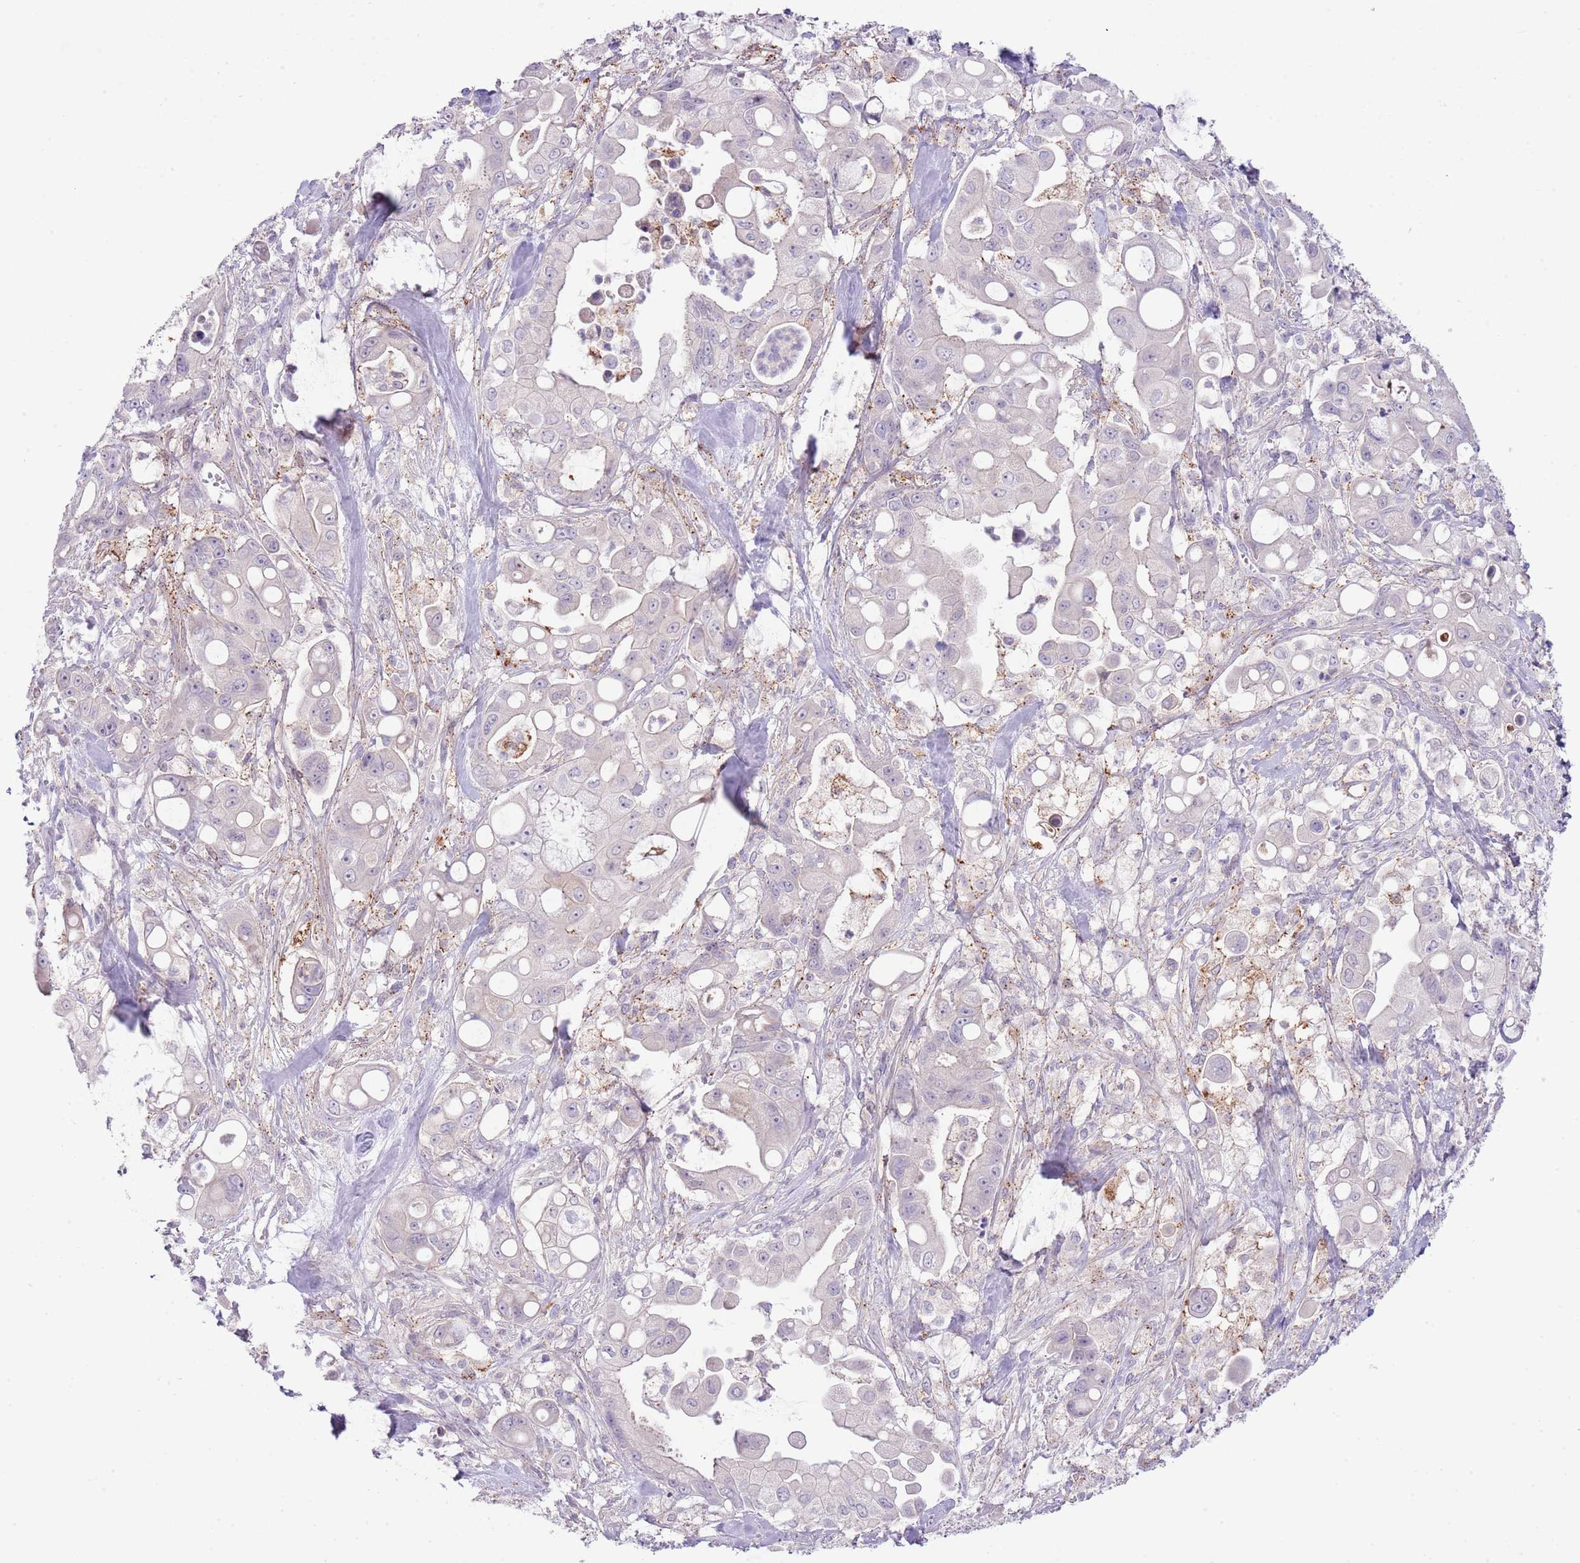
{"staining": {"intensity": "weak", "quantity": "<25%", "location": "cytoplasmic/membranous"}, "tissue": "pancreatic cancer", "cell_type": "Tumor cells", "image_type": "cancer", "snomed": [{"axis": "morphology", "description": "Adenocarcinoma, NOS"}, {"axis": "topography", "description": "Pancreas"}], "caption": "An IHC micrograph of pancreatic cancer is shown. There is no staining in tumor cells of pancreatic cancer. Brightfield microscopy of IHC stained with DAB (brown) and hematoxylin (blue), captured at high magnification.", "gene": "ABHD17A", "patient": {"sex": "male", "age": 68}}